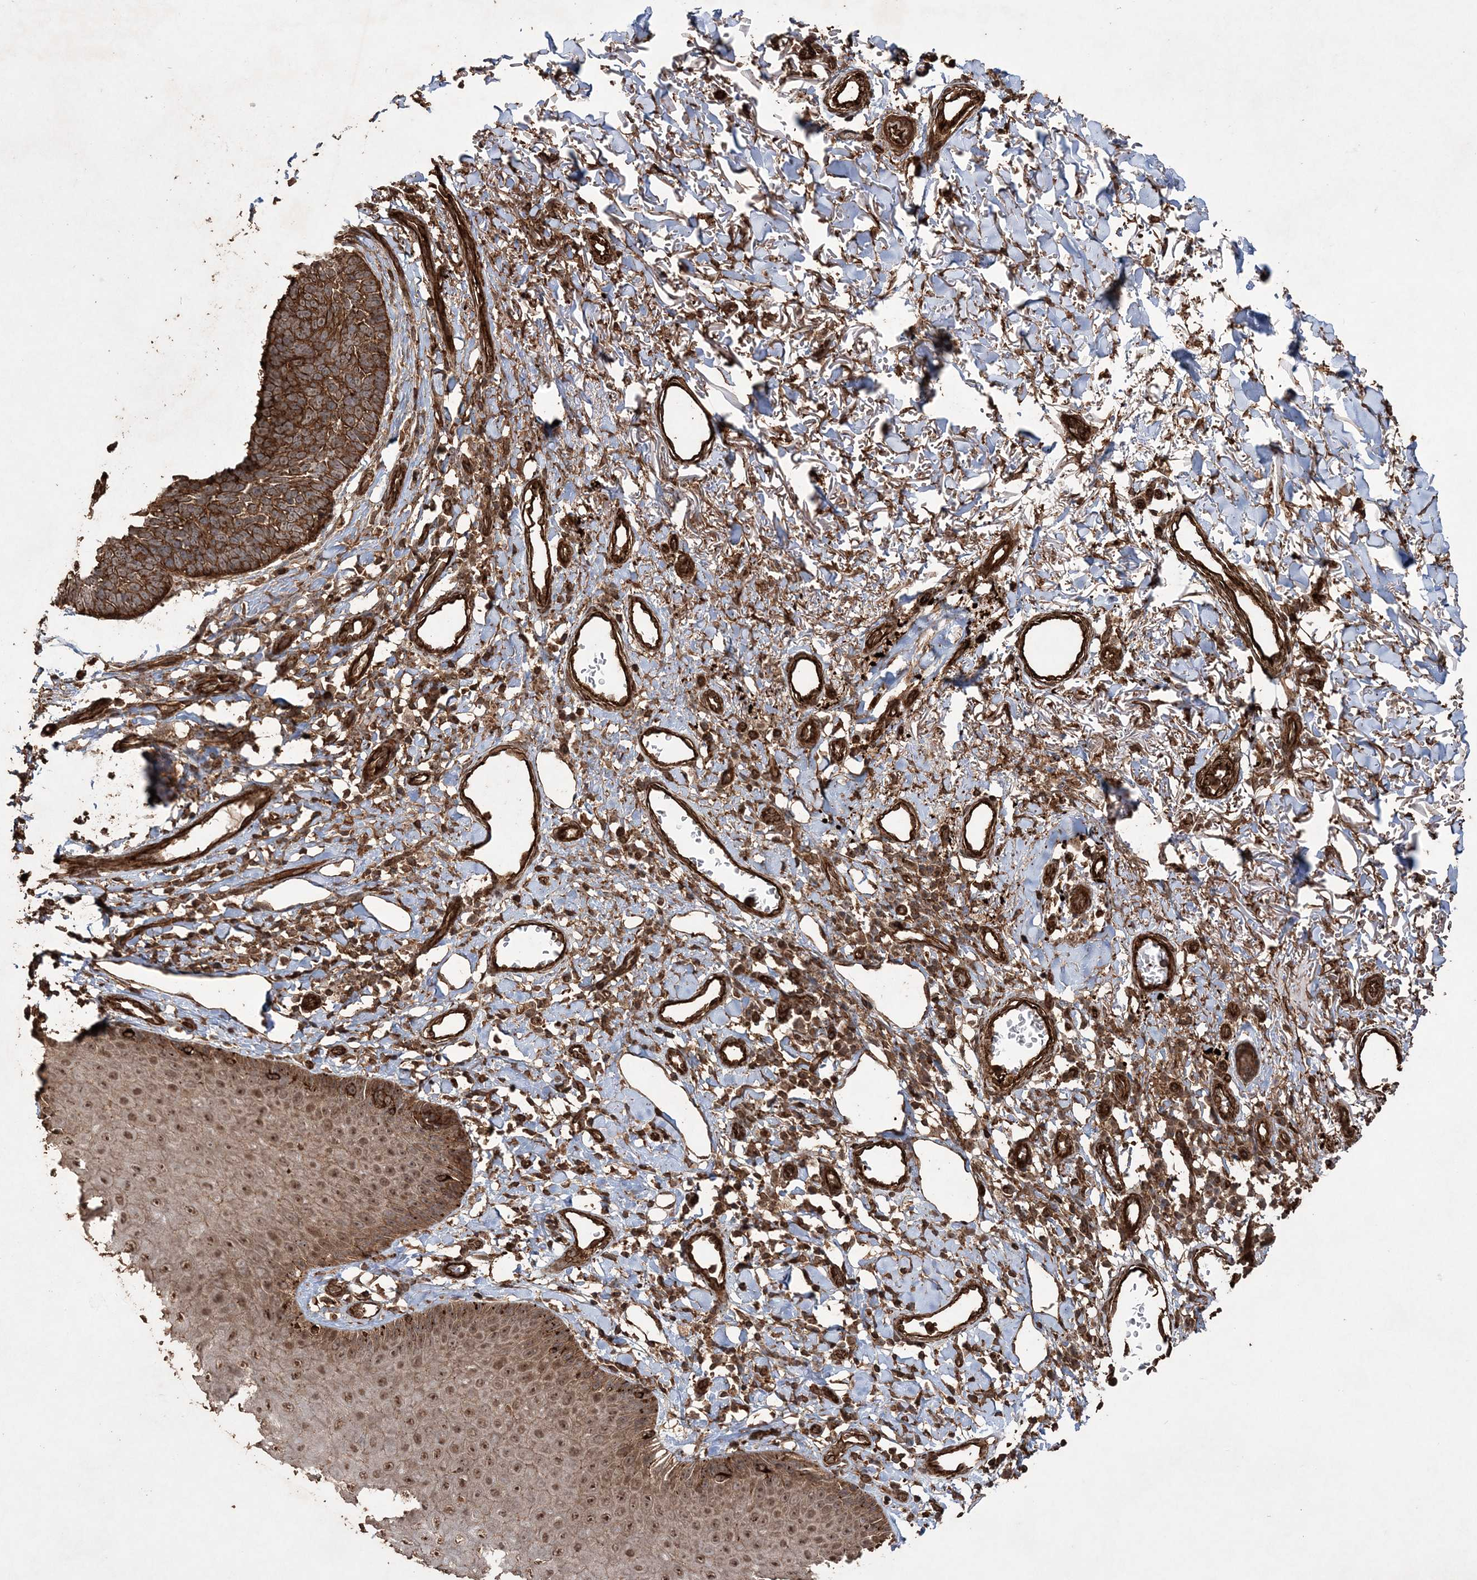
{"staining": {"intensity": "strong", "quantity": ">75%", "location": "cytoplasmic/membranous"}, "tissue": "skin cancer", "cell_type": "Tumor cells", "image_type": "cancer", "snomed": [{"axis": "morphology", "description": "Normal tissue, NOS"}, {"axis": "morphology", "description": "Basal cell carcinoma"}, {"axis": "topography", "description": "Skin"}], "caption": "The immunohistochemical stain highlights strong cytoplasmic/membranous positivity in tumor cells of skin cancer tissue.", "gene": "TTC7A", "patient": {"sex": "male", "age": 77}}